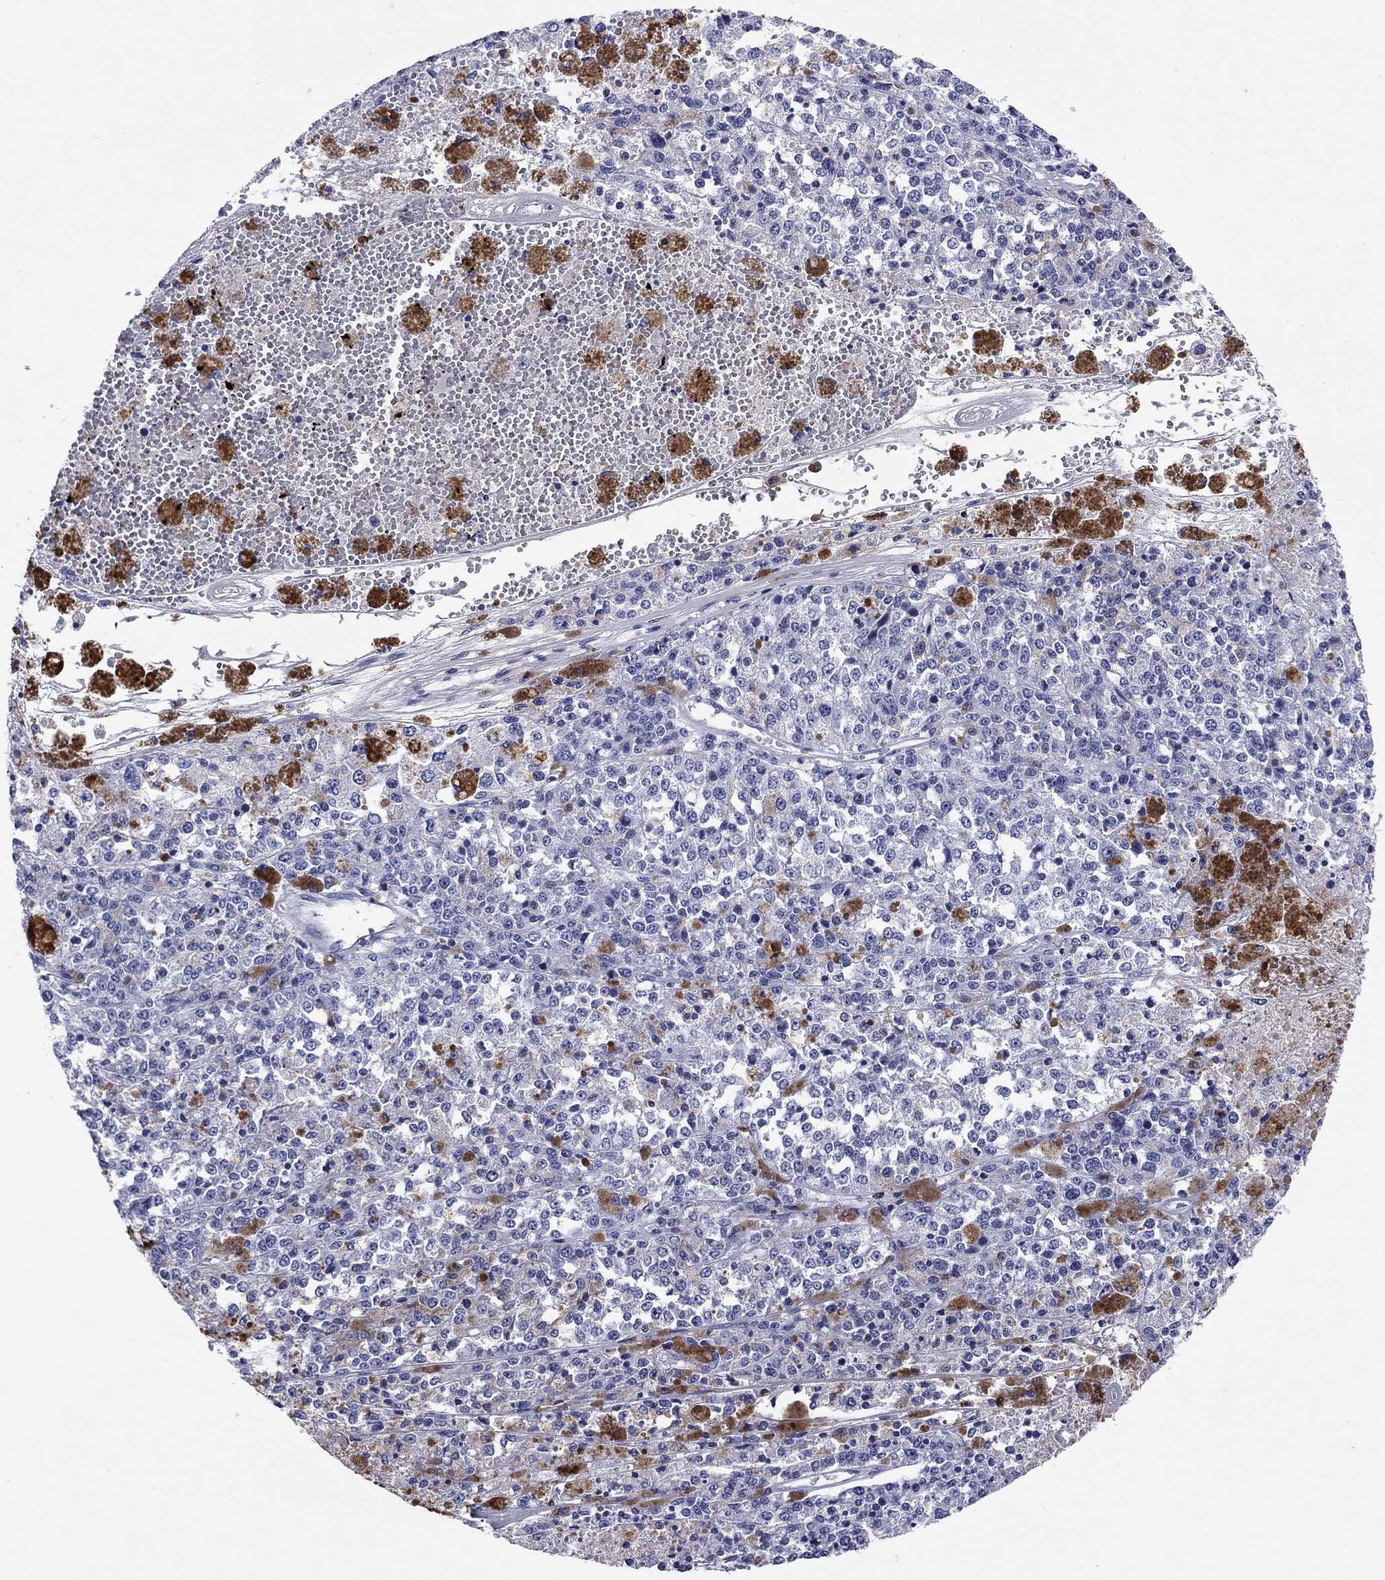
{"staining": {"intensity": "negative", "quantity": "none", "location": "none"}, "tissue": "melanoma", "cell_type": "Tumor cells", "image_type": "cancer", "snomed": [{"axis": "morphology", "description": "Malignant melanoma, Metastatic site"}, {"axis": "topography", "description": "Lymph node"}], "caption": "Melanoma was stained to show a protein in brown. There is no significant expression in tumor cells.", "gene": "GZMK", "patient": {"sex": "female", "age": 64}}